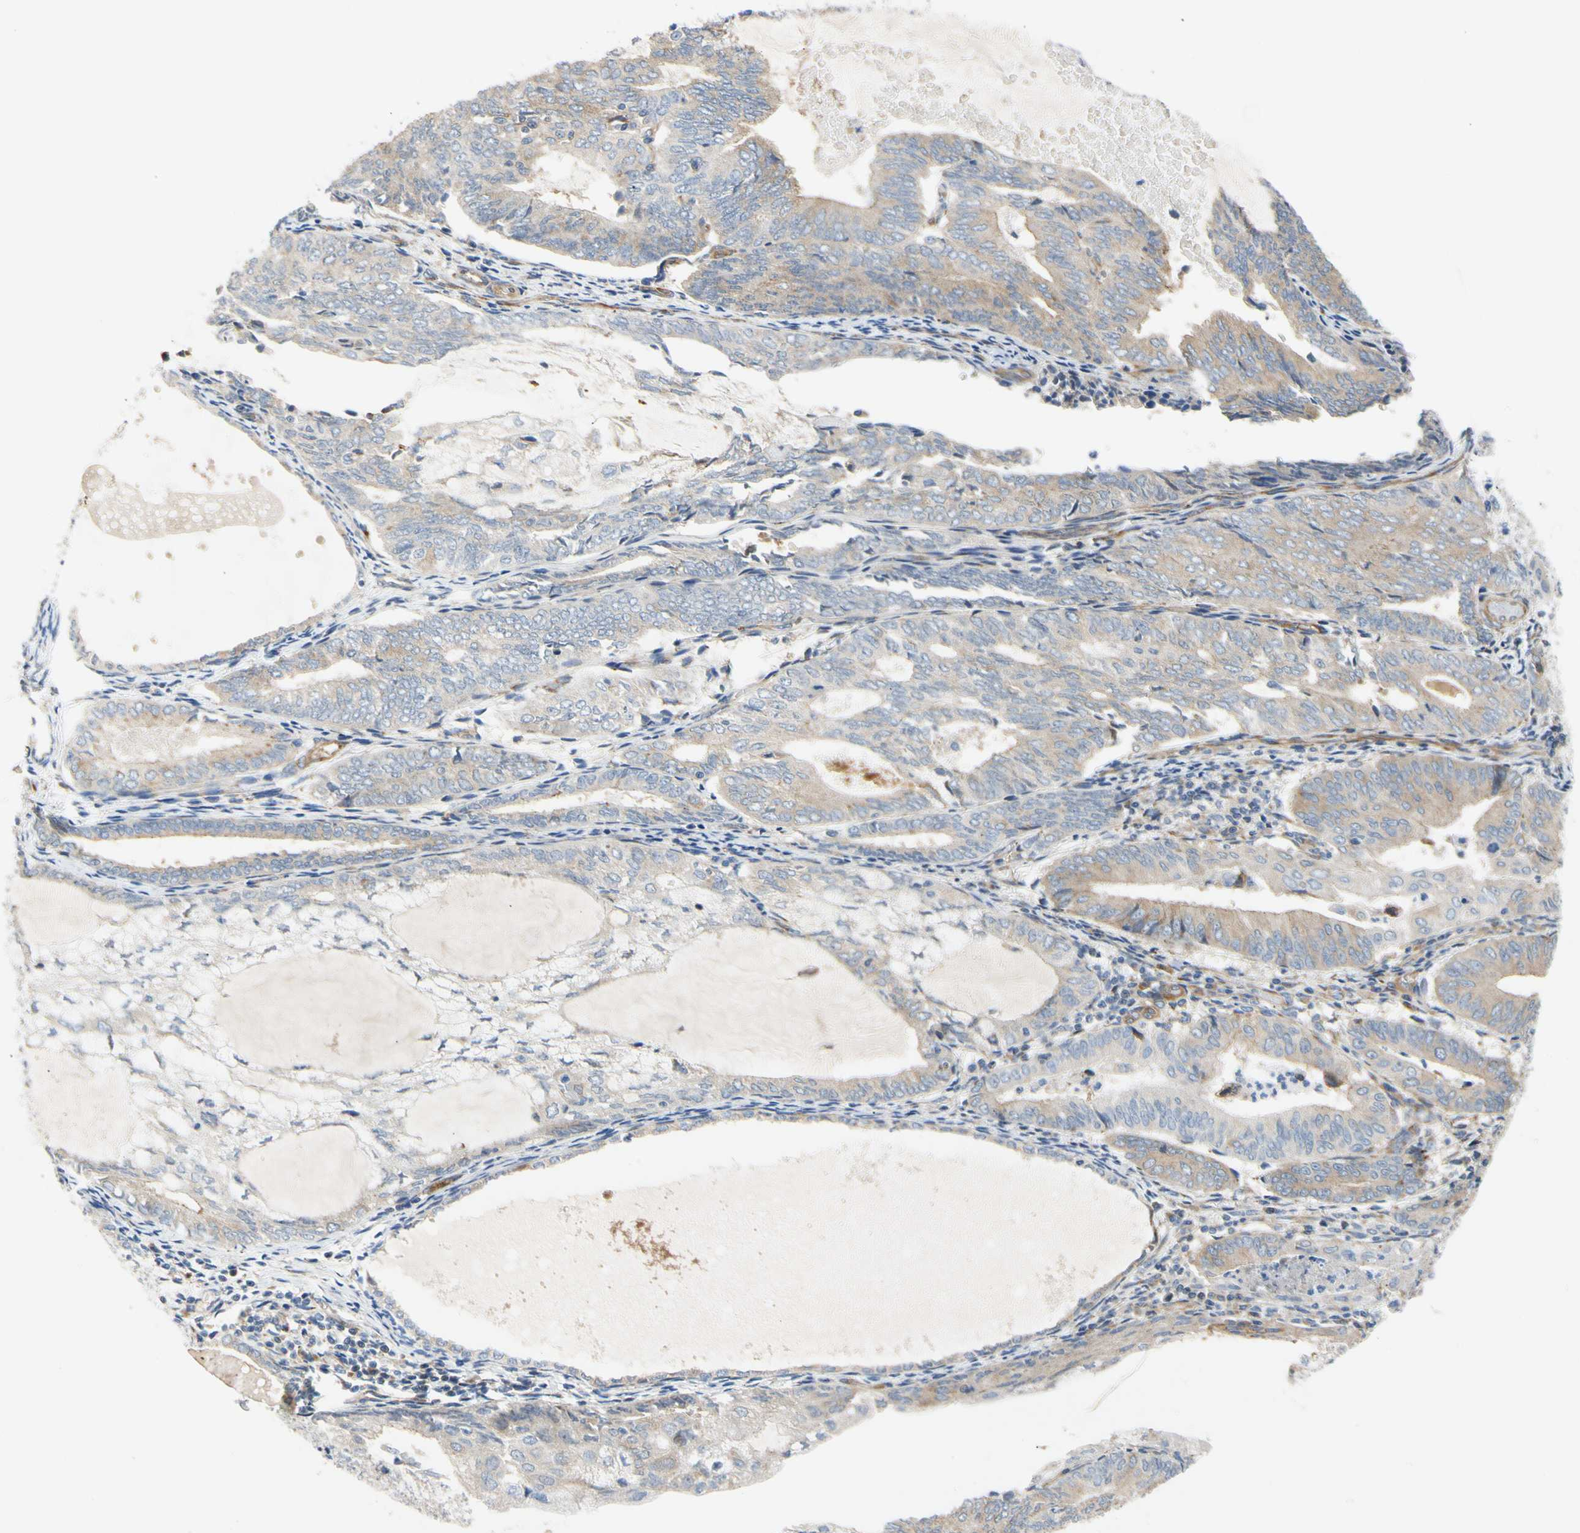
{"staining": {"intensity": "weak", "quantity": "25%-75%", "location": "cytoplasmic/membranous"}, "tissue": "endometrial cancer", "cell_type": "Tumor cells", "image_type": "cancer", "snomed": [{"axis": "morphology", "description": "Adenocarcinoma, NOS"}, {"axis": "topography", "description": "Endometrium"}], "caption": "Immunohistochemistry (IHC) image of neoplastic tissue: endometrial adenocarcinoma stained using immunohistochemistry exhibits low levels of weak protein expression localized specifically in the cytoplasmic/membranous of tumor cells, appearing as a cytoplasmic/membranous brown color.", "gene": "ZNF236", "patient": {"sex": "female", "age": 81}}